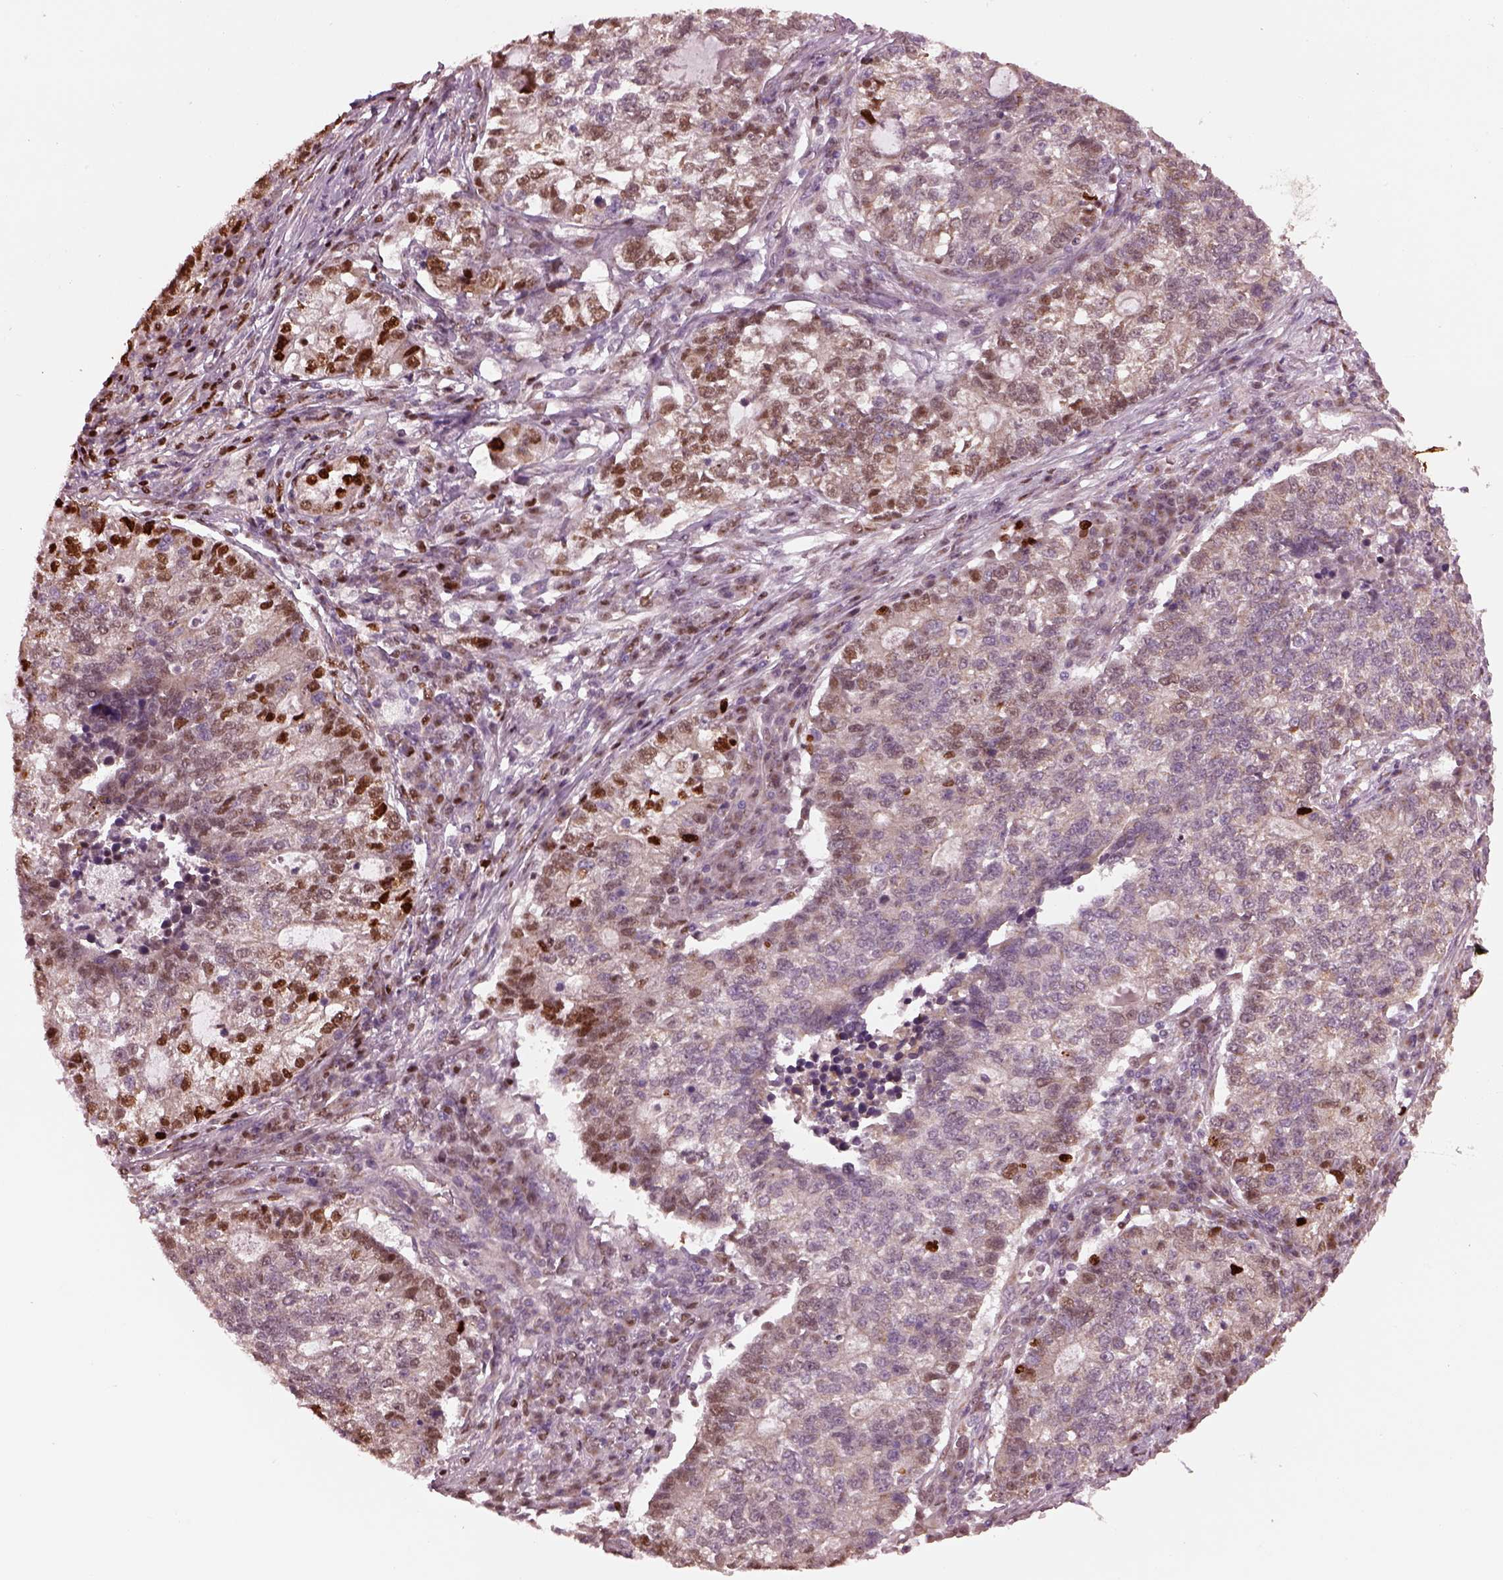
{"staining": {"intensity": "strong", "quantity": "25%-75%", "location": "nuclear"}, "tissue": "lung cancer", "cell_type": "Tumor cells", "image_type": "cancer", "snomed": [{"axis": "morphology", "description": "Adenocarcinoma, NOS"}, {"axis": "topography", "description": "Lung"}], "caption": "About 25%-75% of tumor cells in human lung cancer display strong nuclear protein expression as visualized by brown immunohistochemical staining.", "gene": "RUFY3", "patient": {"sex": "male", "age": 57}}